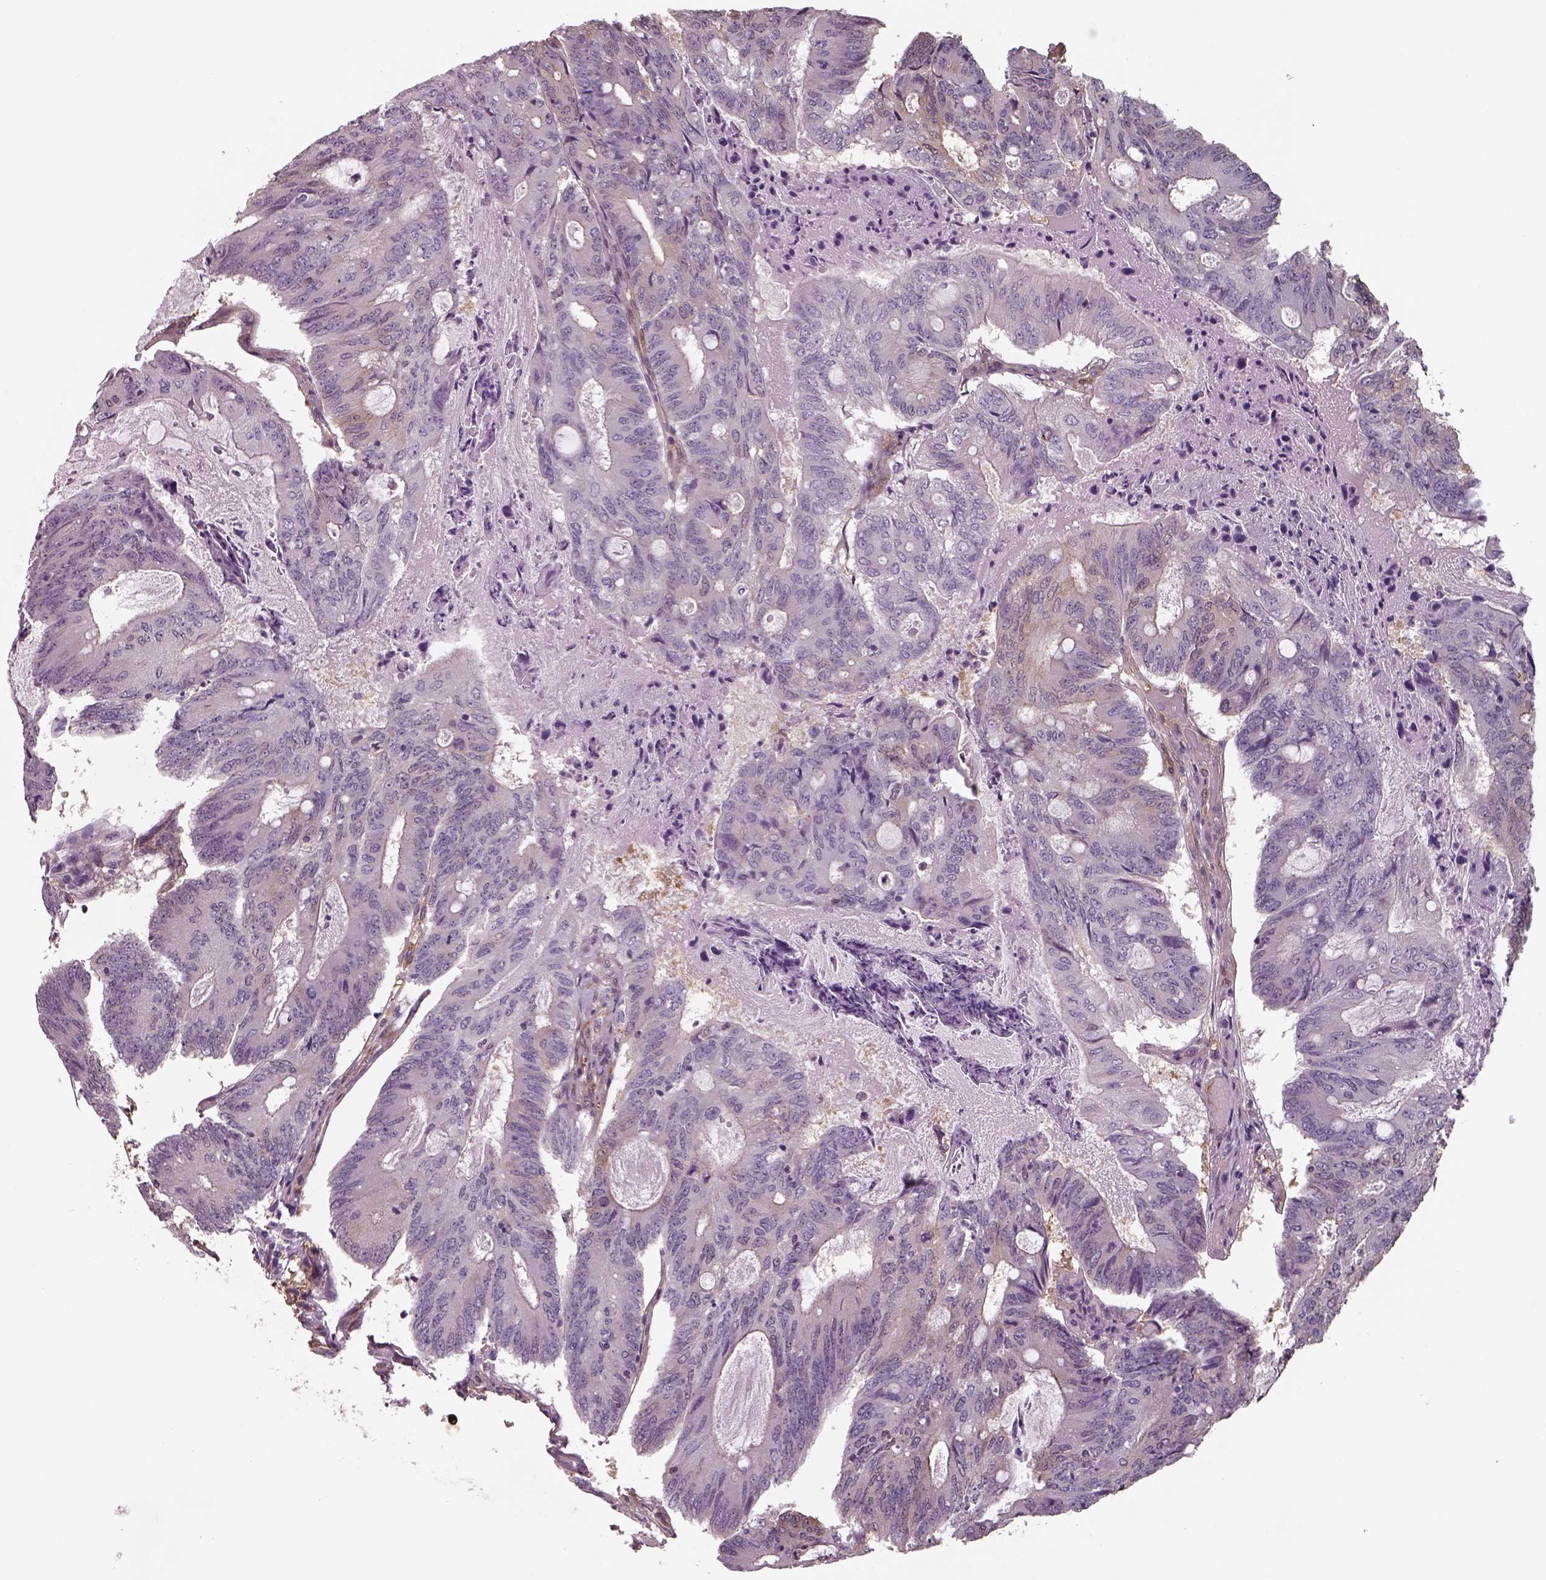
{"staining": {"intensity": "negative", "quantity": "none", "location": "none"}, "tissue": "colorectal cancer", "cell_type": "Tumor cells", "image_type": "cancer", "snomed": [{"axis": "morphology", "description": "Adenocarcinoma, NOS"}, {"axis": "topography", "description": "Colon"}], "caption": "This histopathology image is of adenocarcinoma (colorectal) stained with IHC to label a protein in brown with the nuclei are counter-stained blue. There is no positivity in tumor cells.", "gene": "ISYNA1", "patient": {"sex": "female", "age": 70}}